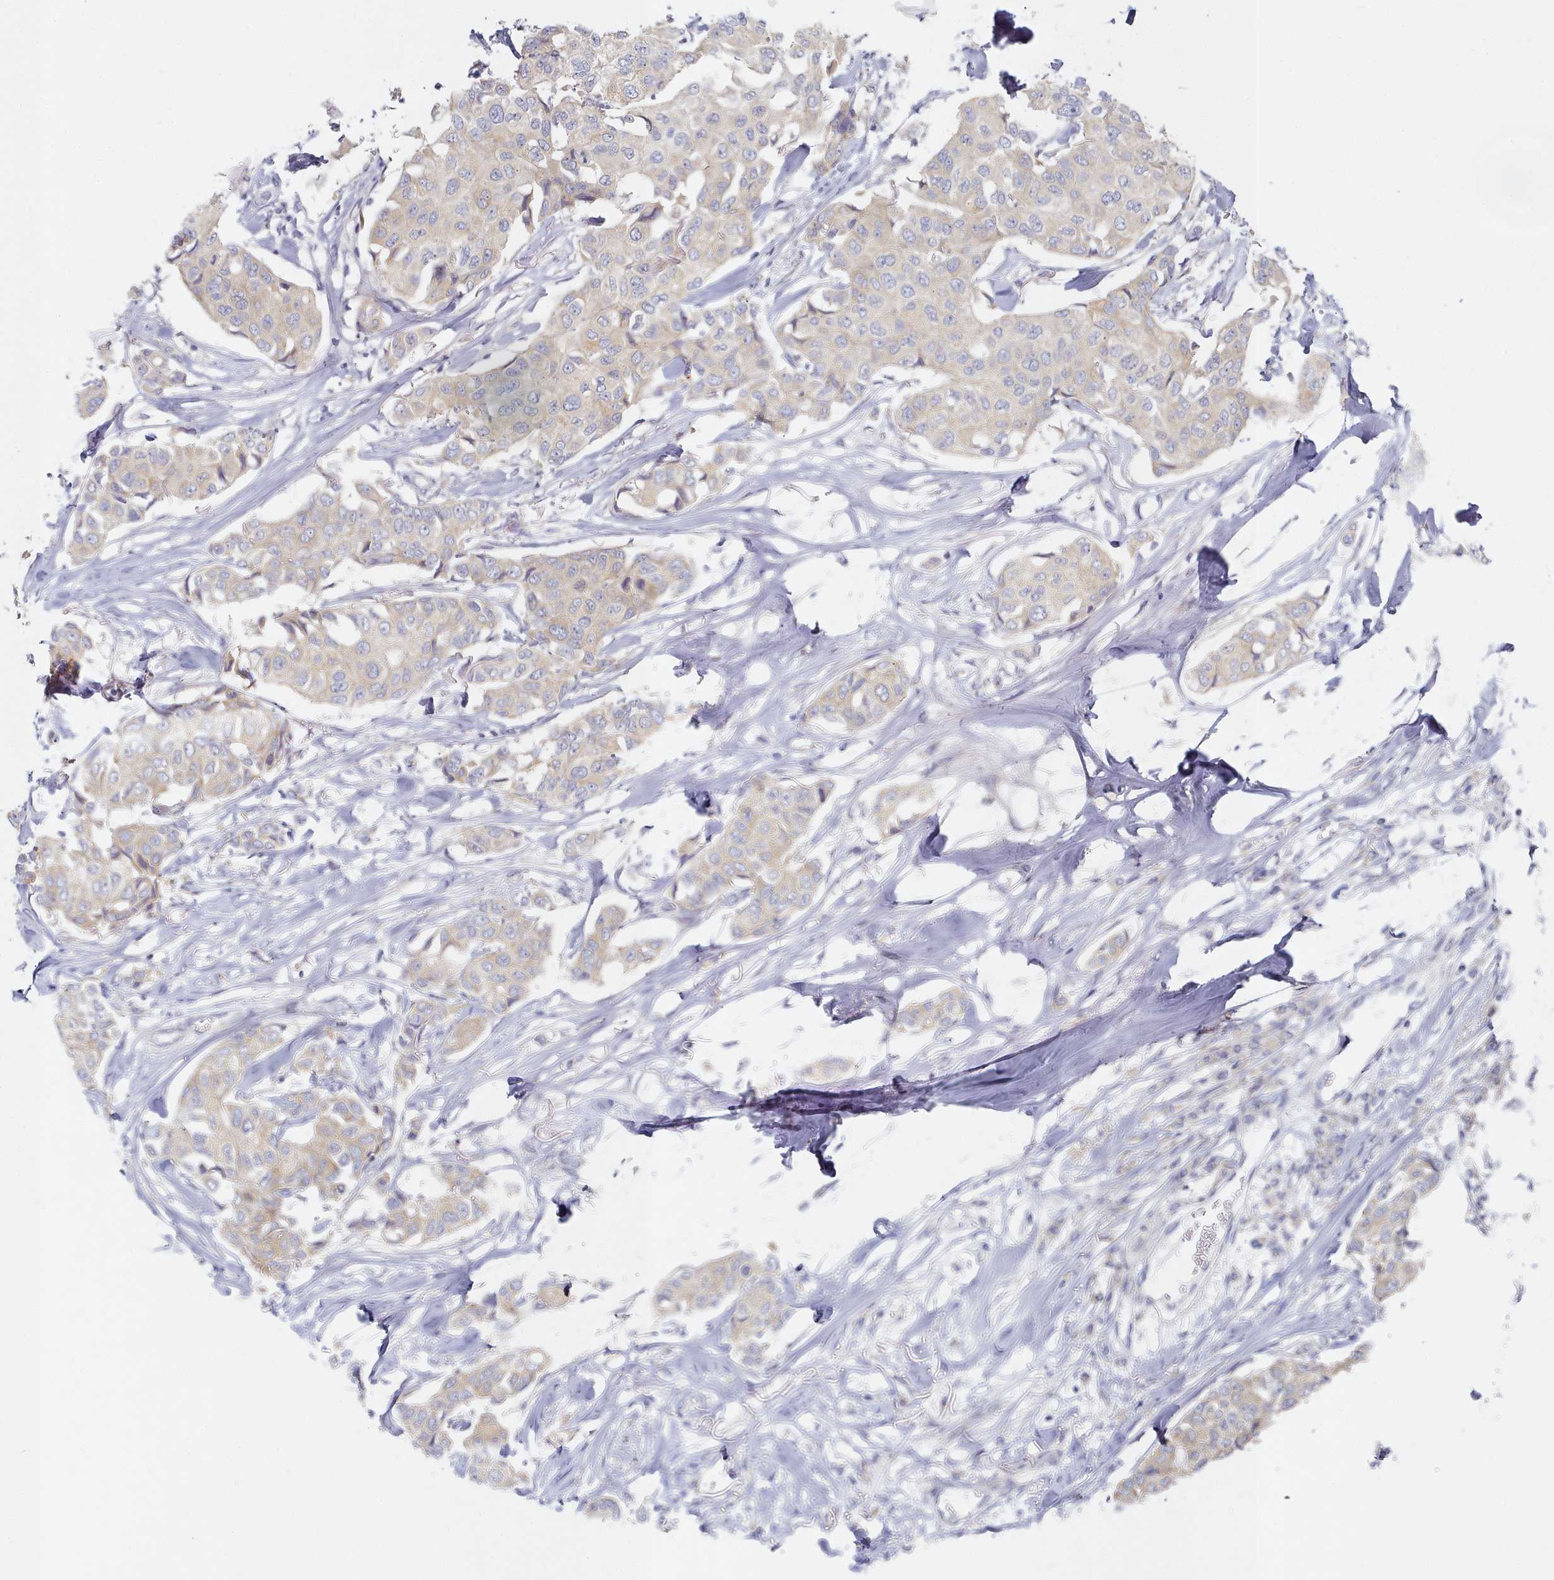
{"staining": {"intensity": "weak", "quantity": "<25%", "location": "cytoplasmic/membranous"}, "tissue": "breast cancer", "cell_type": "Tumor cells", "image_type": "cancer", "snomed": [{"axis": "morphology", "description": "Duct carcinoma"}, {"axis": "topography", "description": "Breast"}], "caption": "A histopathology image of human invasive ductal carcinoma (breast) is negative for staining in tumor cells.", "gene": "TYW1B", "patient": {"sex": "female", "age": 80}}